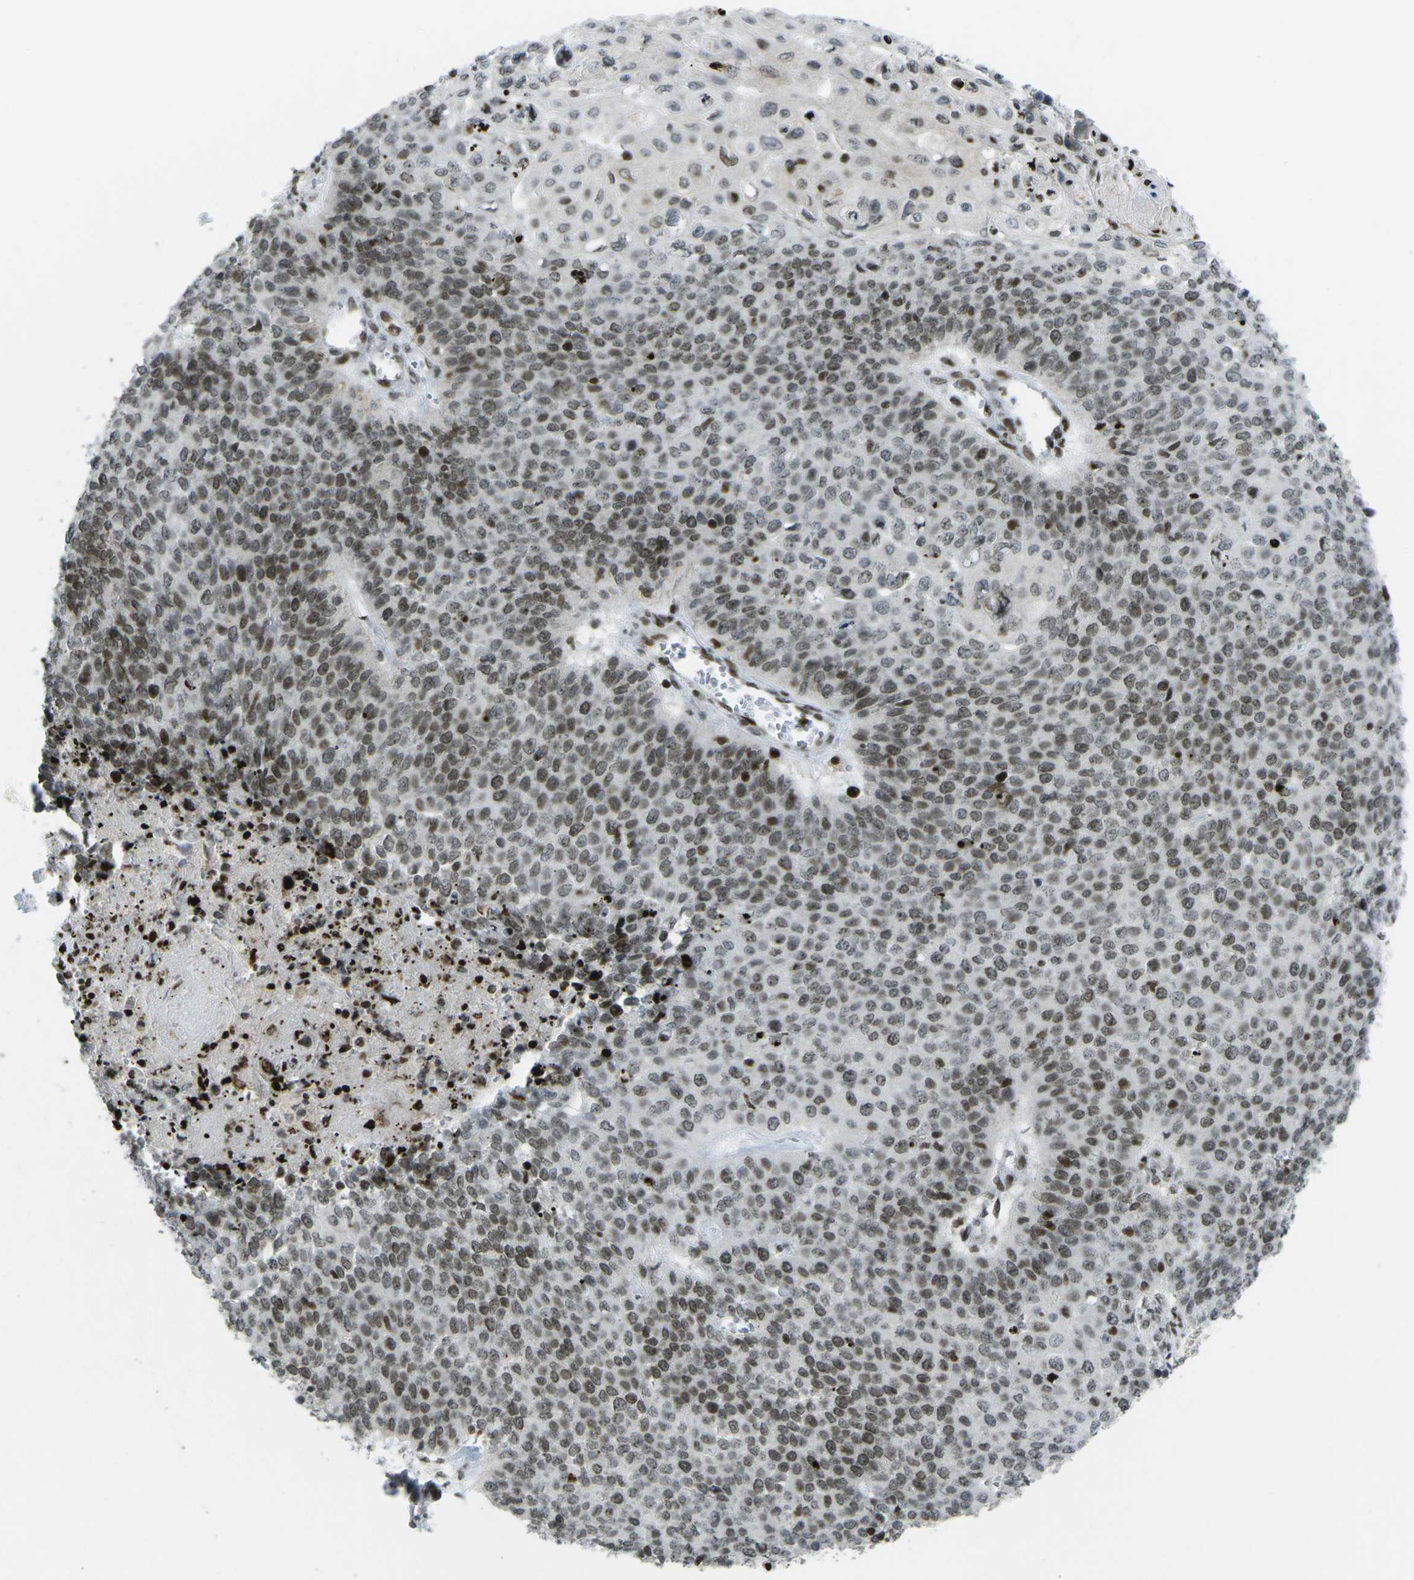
{"staining": {"intensity": "moderate", "quantity": ">75%", "location": "nuclear"}, "tissue": "cervical cancer", "cell_type": "Tumor cells", "image_type": "cancer", "snomed": [{"axis": "morphology", "description": "Squamous cell carcinoma, NOS"}, {"axis": "topography", "description": "Cervix"}], "caption": "Squamous cell carcinoma (cervical) was stained to show a protein in brown. There is medium levels of moderate nuclear expression in about >75% of tumor cells. (brown staining indicates protein expression, while blue staining denotes nuclei).", "gene": "EME1", "patient": {"sex": "female", "age": 39}}